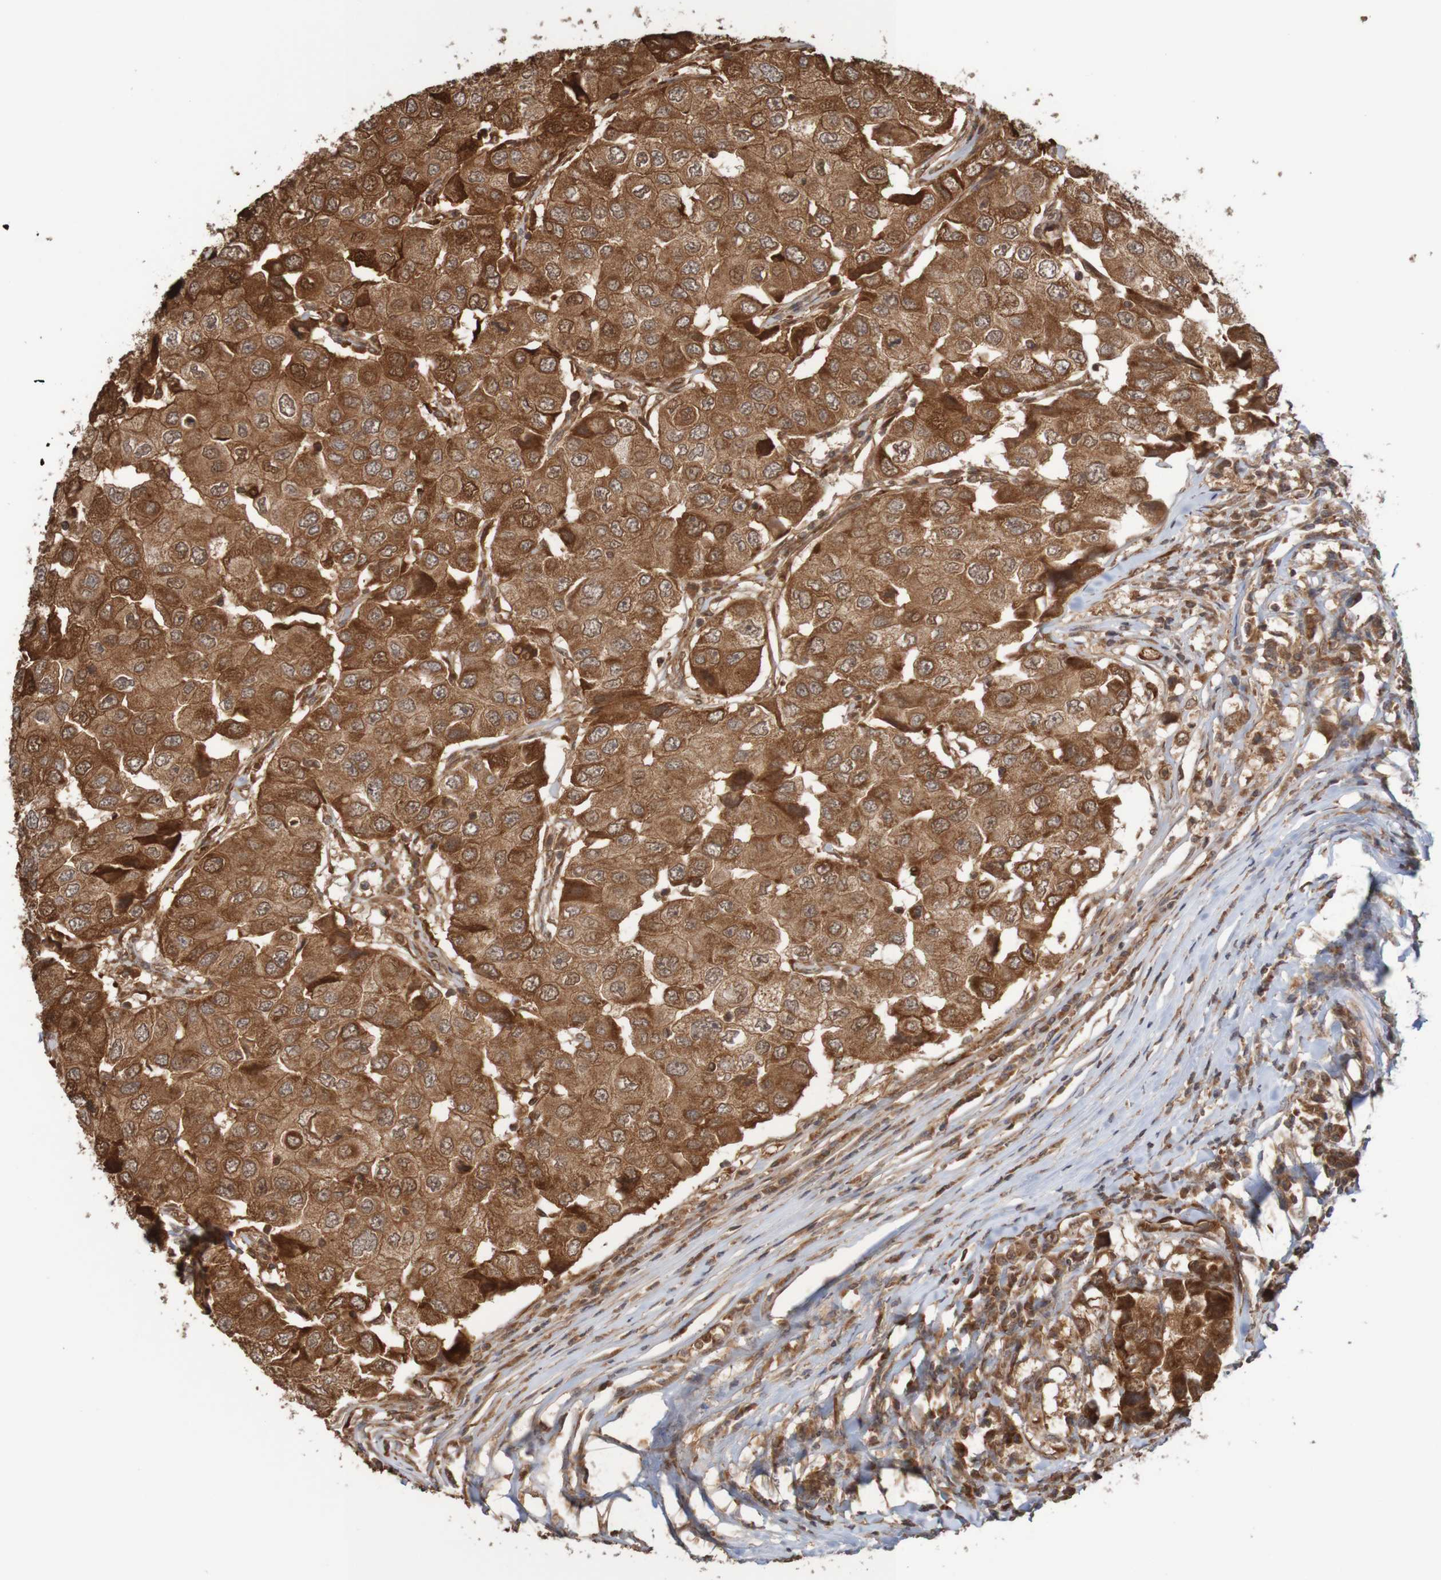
{"staining": {"intensity": "strong", "quantity": ">75%", "location": "cytoplasmic/membranous"}, "tissue": "breast cancer", "cell_type": "Tumor cells", "image_type": "cancer", "snomed": [{"axis": "morphology", "description": "Duct carcinoma"}, {"axis": "topography", "description": "Breast"}], "caption": "Immunohistochemistry histopathology image of neoplastic tissue: human breast cancer stained using immunohistochemistry shows high levels of strong protein expression localized specifically in the cytoplasmic/membranous of tumor cells, appearing as a cytoplasmic/membranous brown color.", "gene": "MRPL52", "patient": {"sex": "female", "age": 27}}